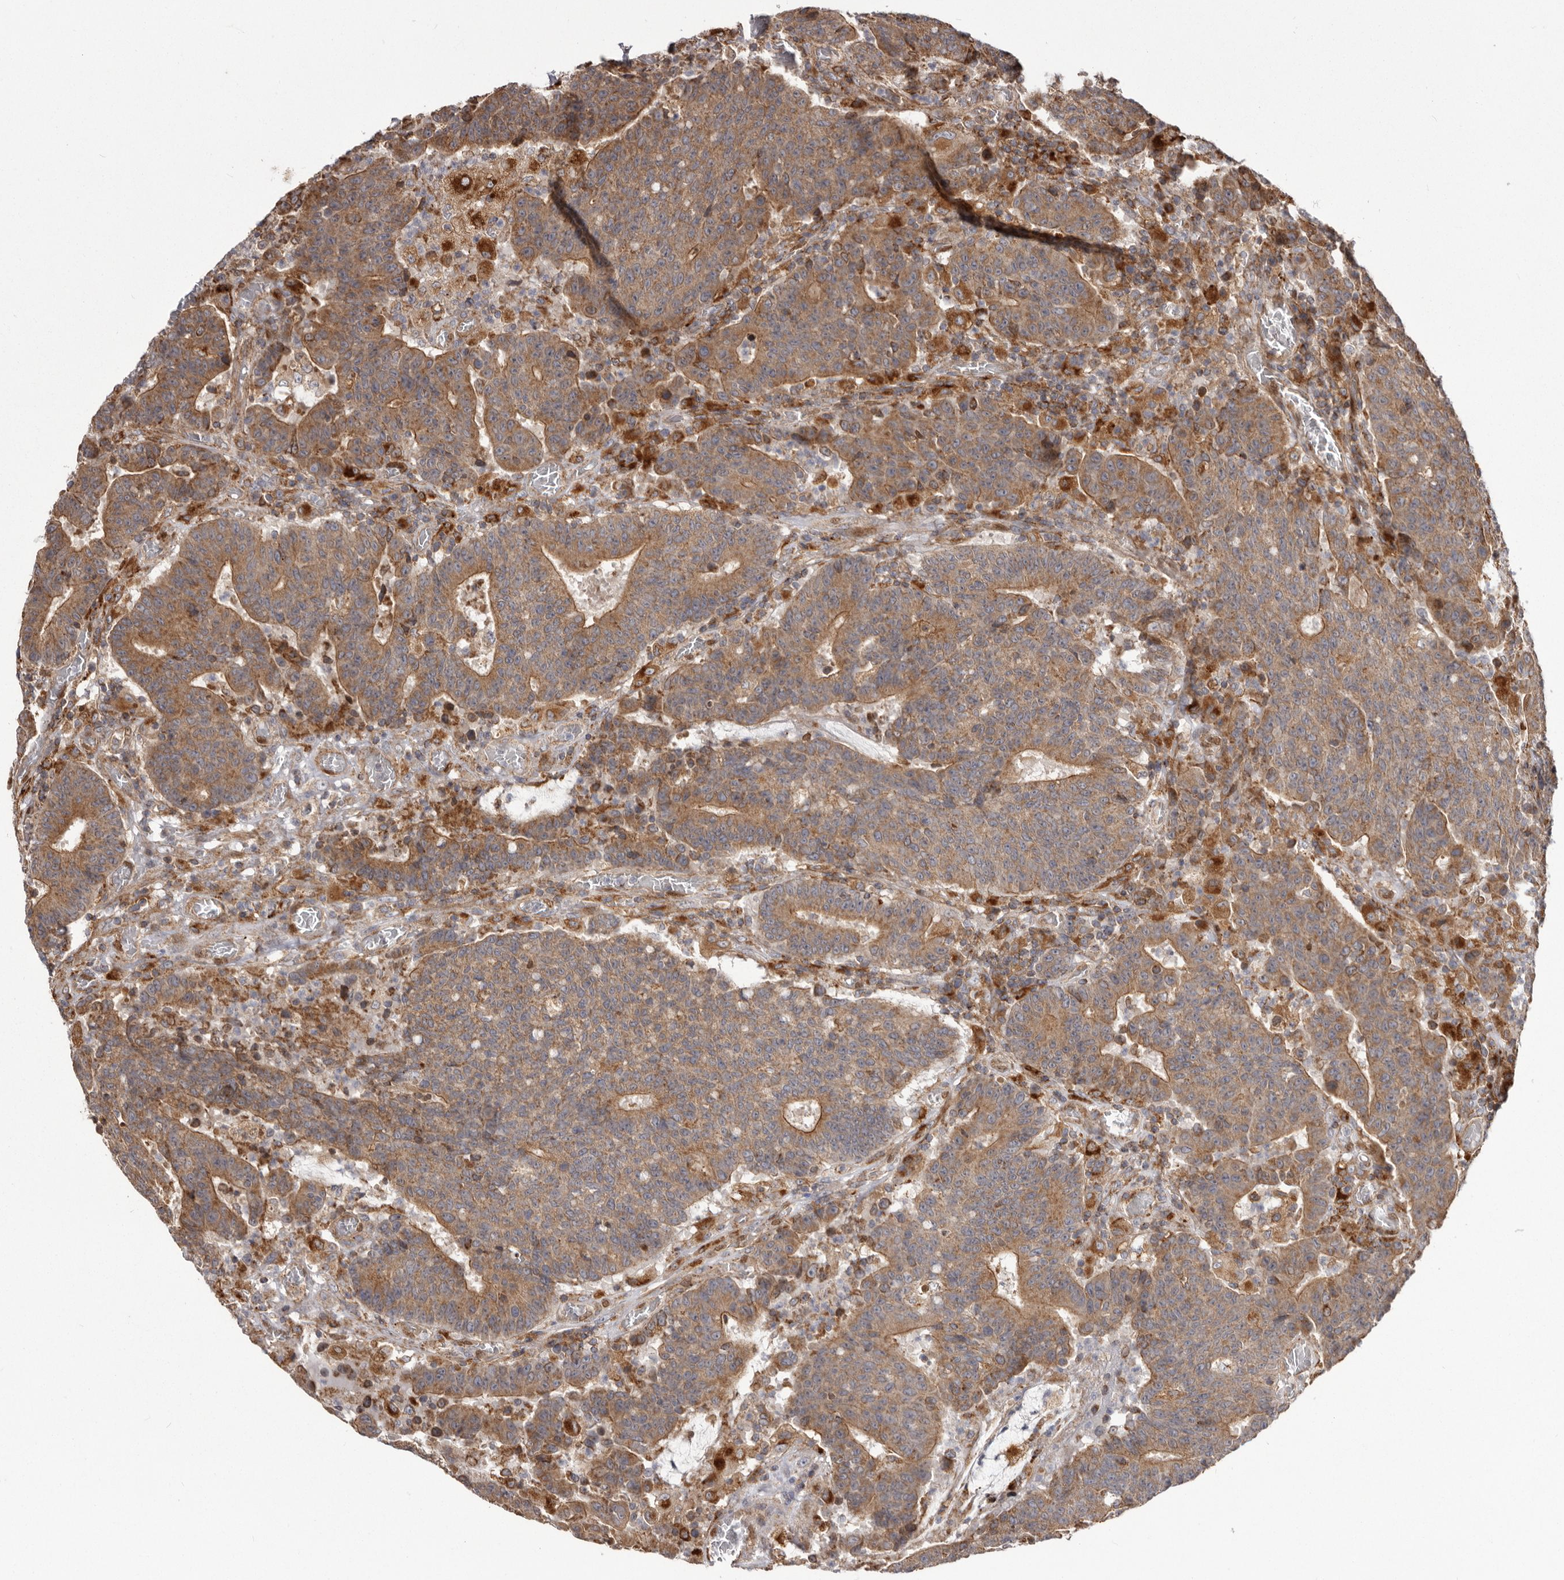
{"staining": {"intensity": "moderate", "quantity": ">75%", "location": "cytoplasmic/membranous"}, "tissue": "colorectal cancer", "cell_type": "Tumor cells", "image_type": "cancer", "snomed": [{"axis": "morphology", "description": "Adenocarcinoma, NOS"}, {"axis": "topography", "description": "Colon"}], "caption": "Immunohistochemistry (IHC) photomicrograph of colorectal cancer (adenocarcinoma) stained for a protein (brown), which reveals medium levels of moderate cytoplasmic/membranous positivity in approximately >75% of tumor cells.", "gene": "NUP43", "patient": {"sex": "female", "age": 75}}